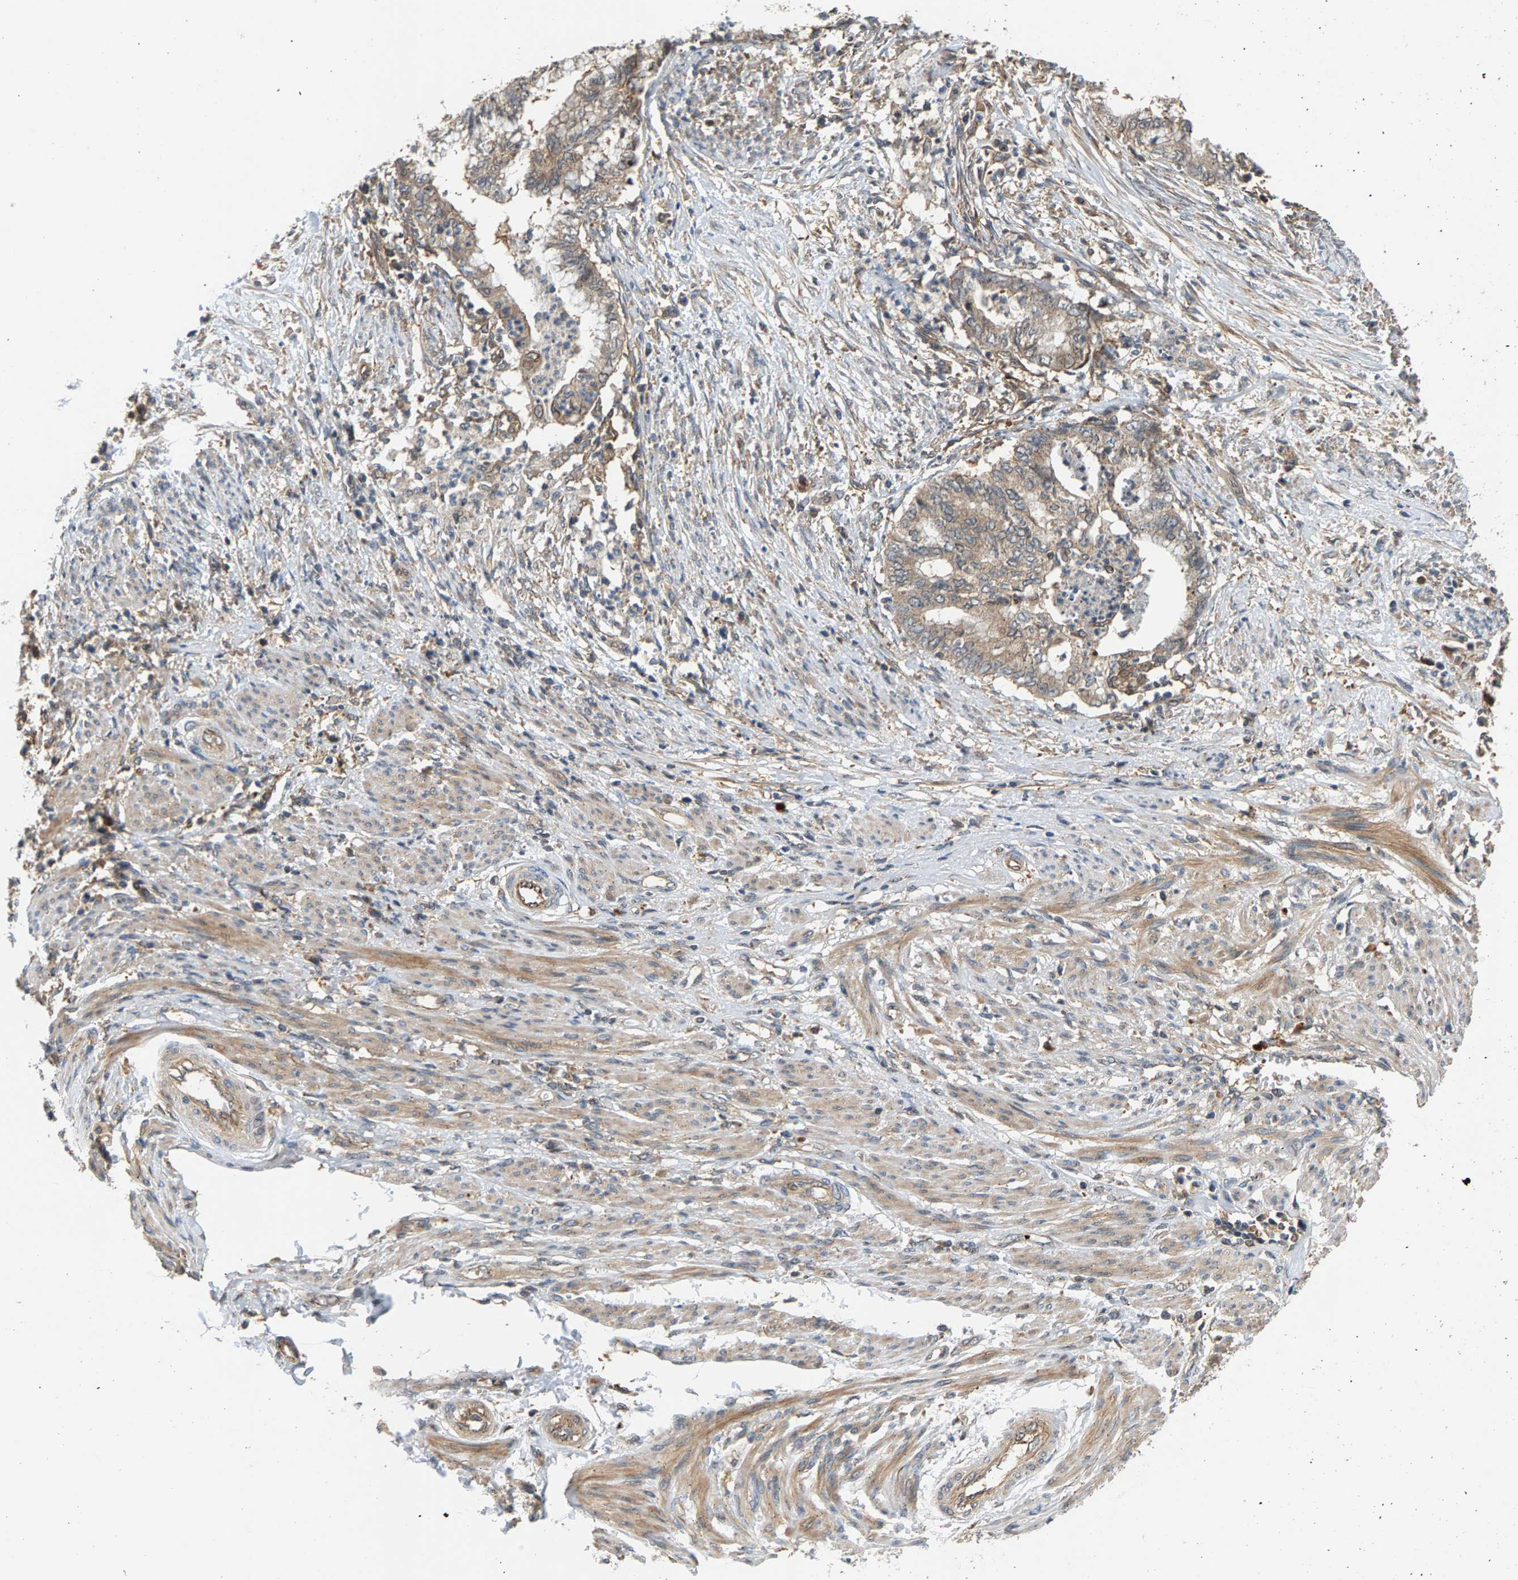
{"staining": {"intensity": "weak", "quantity": ">75%", "location": "cytoplasmic/membranous"}, "tissue": "endometrial cancer", "cell_type": "Tumor cells", "image_type": "cancer", "snomed": [{"axis": "morphology", "description": "Necrosis, NOS"}, {"axis": "morphology", "description": "Adenocarcinoma, NOS"}, {"axis": "topography", "description": "Endometrium"}], "caption": "Tumor cells demonstrate low levels of weak cytoplasmic/membranous expression in about >75% of cells in human endometrial cancer (adenocarcinoma). (DAB (3,3'-diaminobenzidine) IHC with brightfield microscopy, high magnification).", "gene": "MAP2K5", "patient": {"sex": "female", "age": 79}}